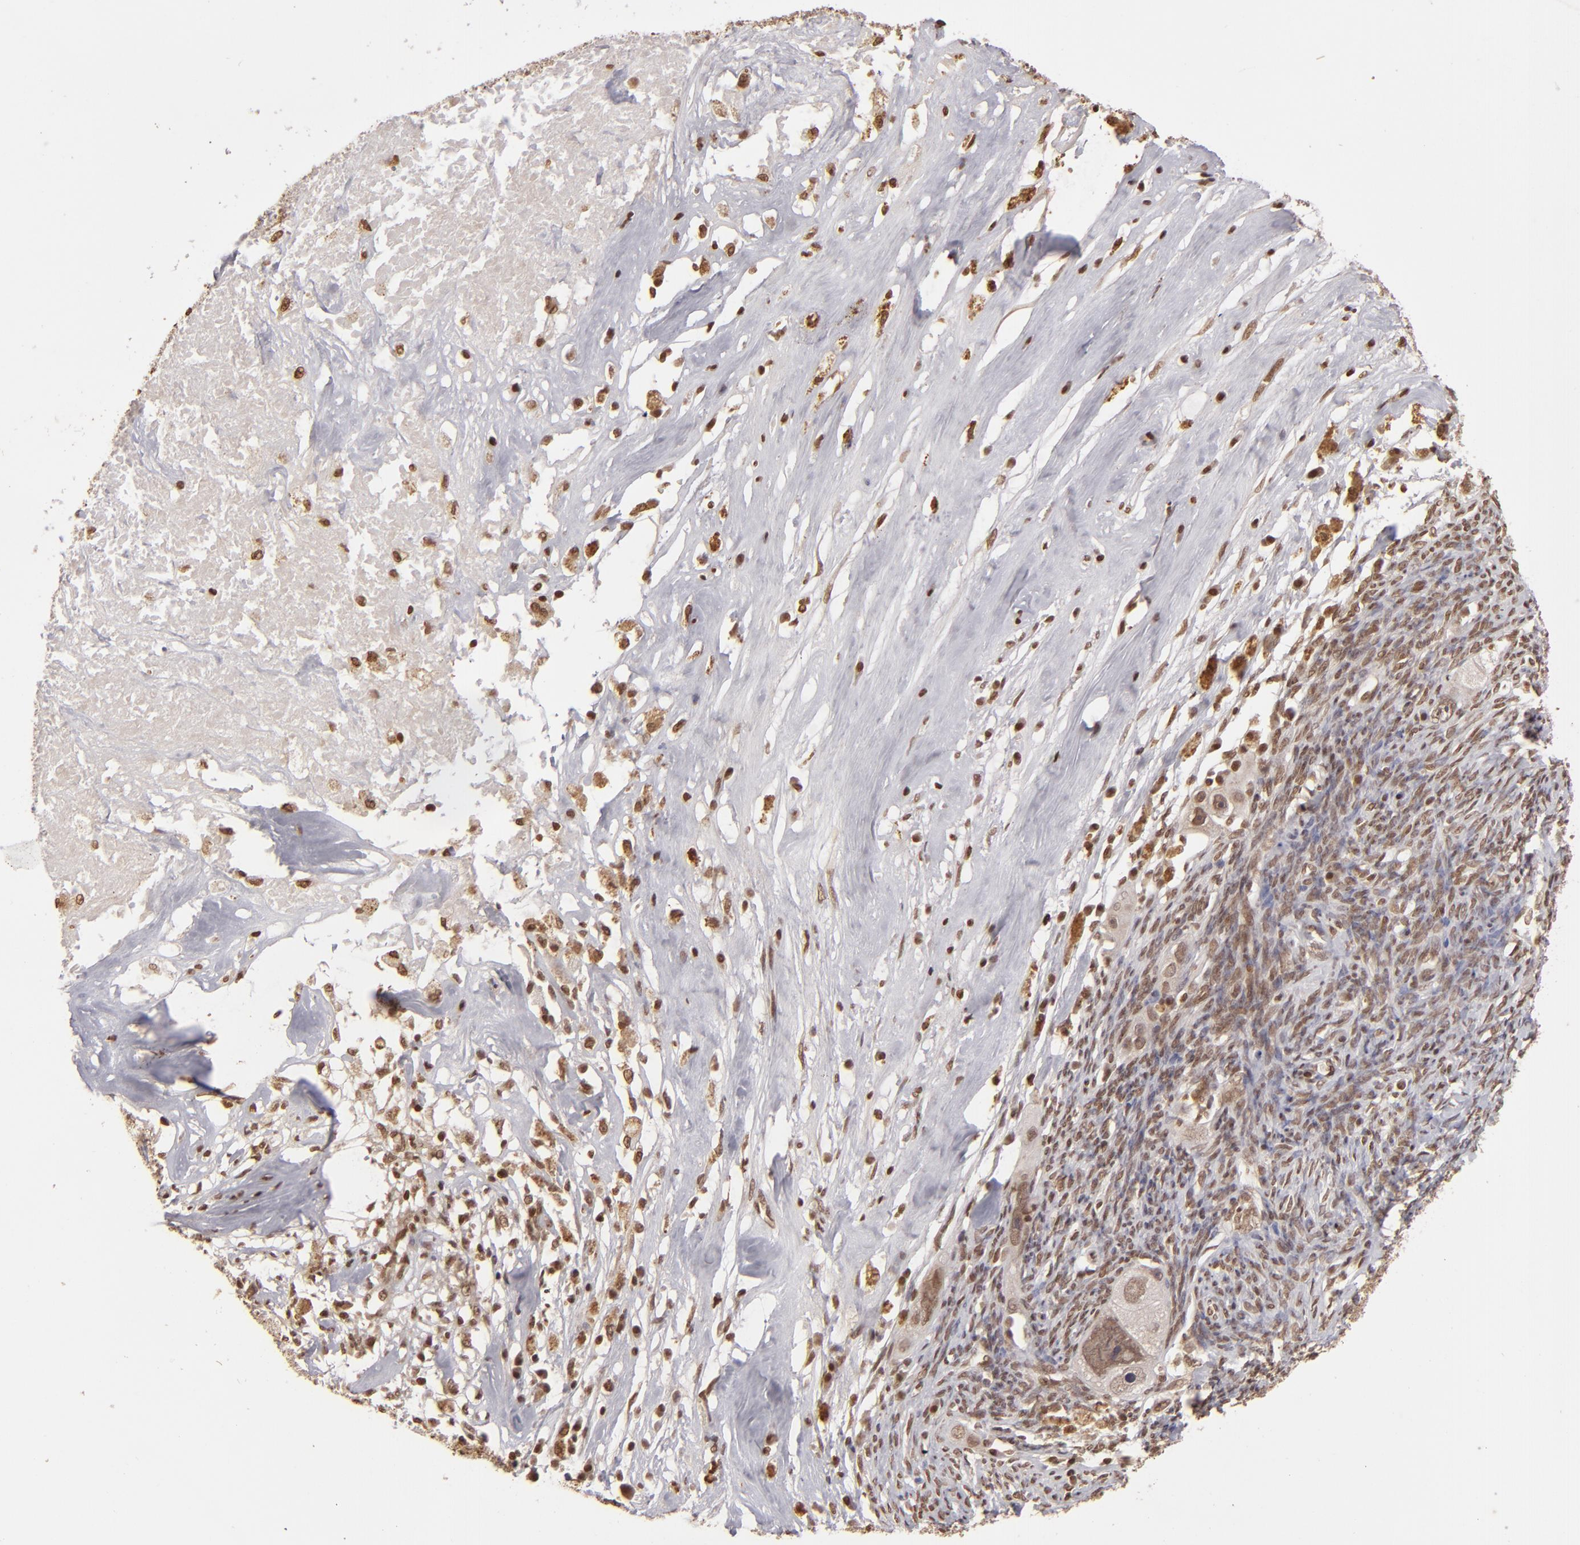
{"staining": {"intensity": "moderate", "quantity": "25%-75%", "location": "nuclear"}, "tissue": "ovarian cancer", "cell_type": "Tumor cells", "image_type": "cancer", "snomed": [{"axis": "morphology", "description": "Normal tissue, NOS"}, {"axis": "morphology", "description": "Cystadenocarcinoma, serous, NOS"}, {"axis": "topography", "description": "Ovary"}], "caption": "An image of human ovarian cancer stained for a protein displays moderate nuclear brown staining in tumor cells.", "gene": "CUL3", "patient": {"sex": "female", "age": 62}}